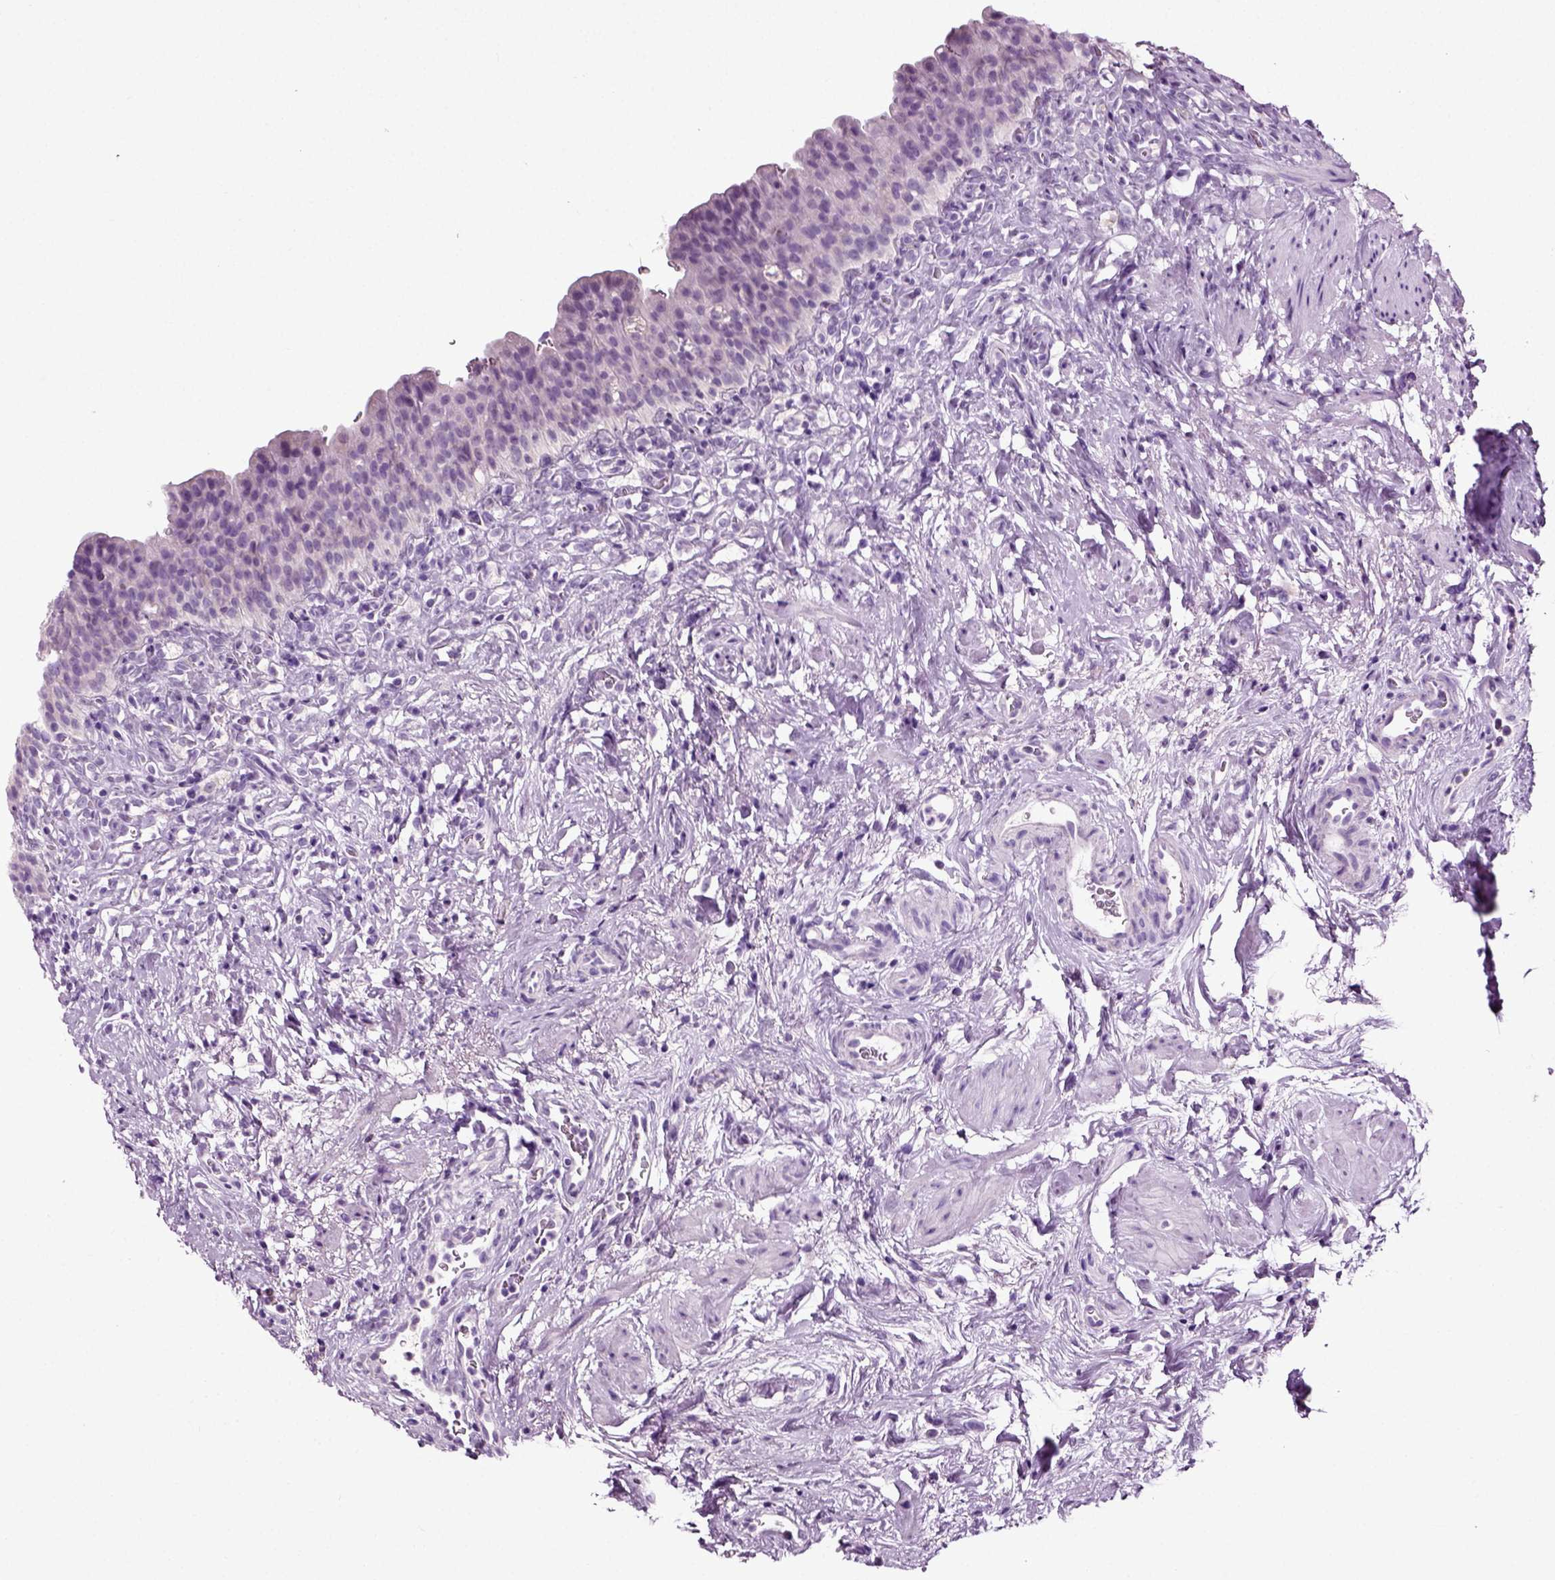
{"staining": {"intensity": "negative", "quantity": "none", "location": "none"}, "tissue": "urinary bladder", "cell_type": "Urothelial cells", "image_type": "normal", "snomed": [{"axis": "morphology", "description": "Normal tissue, NOS"}, {"axis": "topography", "description": "Urinary bladder"}], "caption": "The image demonstrates no significant staining in urothelial cells of urinary bladder. Nuclei are stained in blue.", "gene": "DNAH10", "patient": {"sex": "male", "age": 76}}